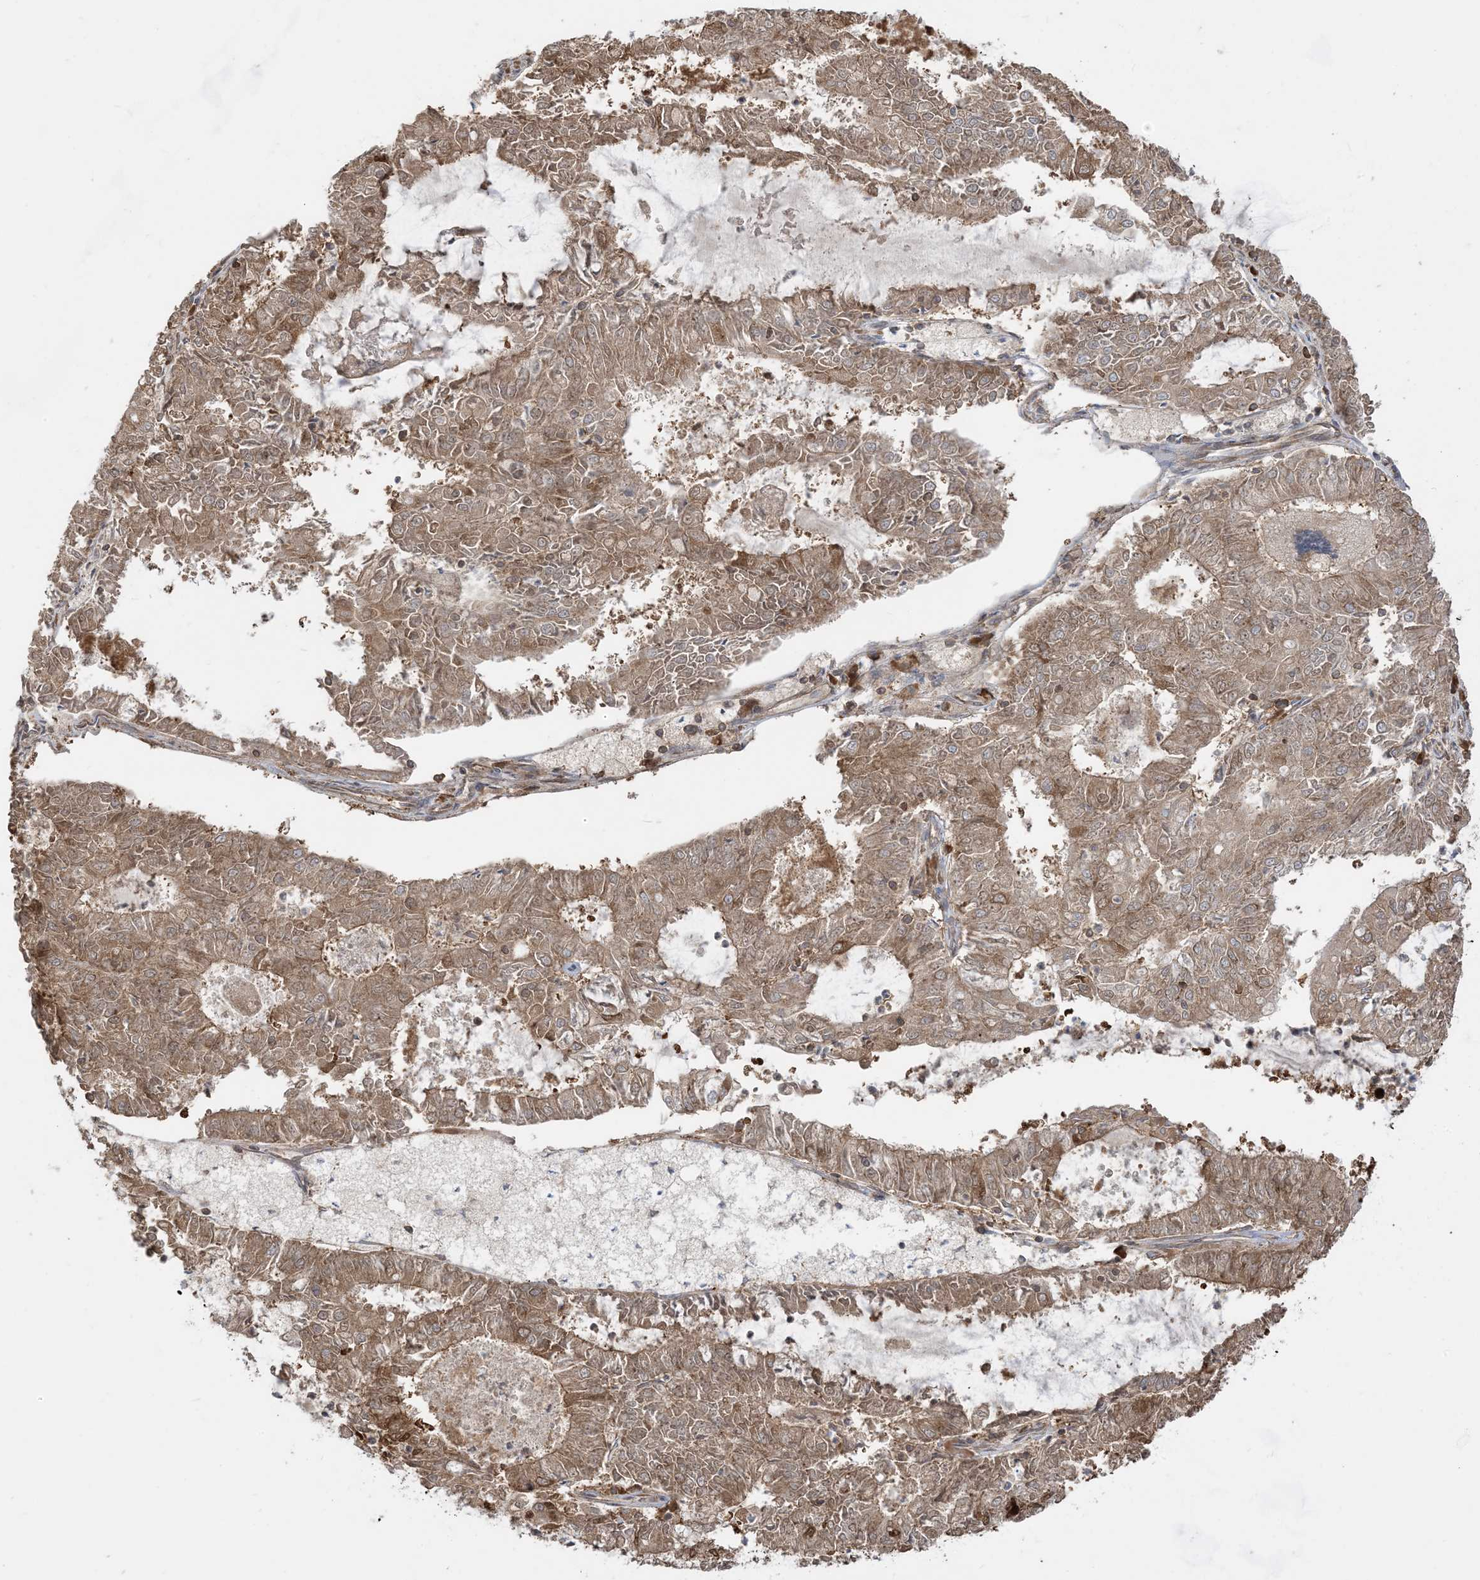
{"staining": {"intensity": "moderate", "quantity": ">75%", "location": "cytoplasmic/membranous,nuclear"}, "tissue": "endometrial cancer", "cell_type": "Tumor cells", "image_type": "cancer", "snomed": [{"axis": "morphology", "description": "Adenocarcinoma, NOS"}, {"axis": "topography", "description": "Endometrium"}], "caption": "Approximately >75% of tumor cells in human endometrial adenocarcinoma show moderate cytoplasmic/membranous and nuclear protein expression as visualized by brown immunohistochemical staining.", "gene": "SRP72", "patient": {"sex": "female", "age": 57}}